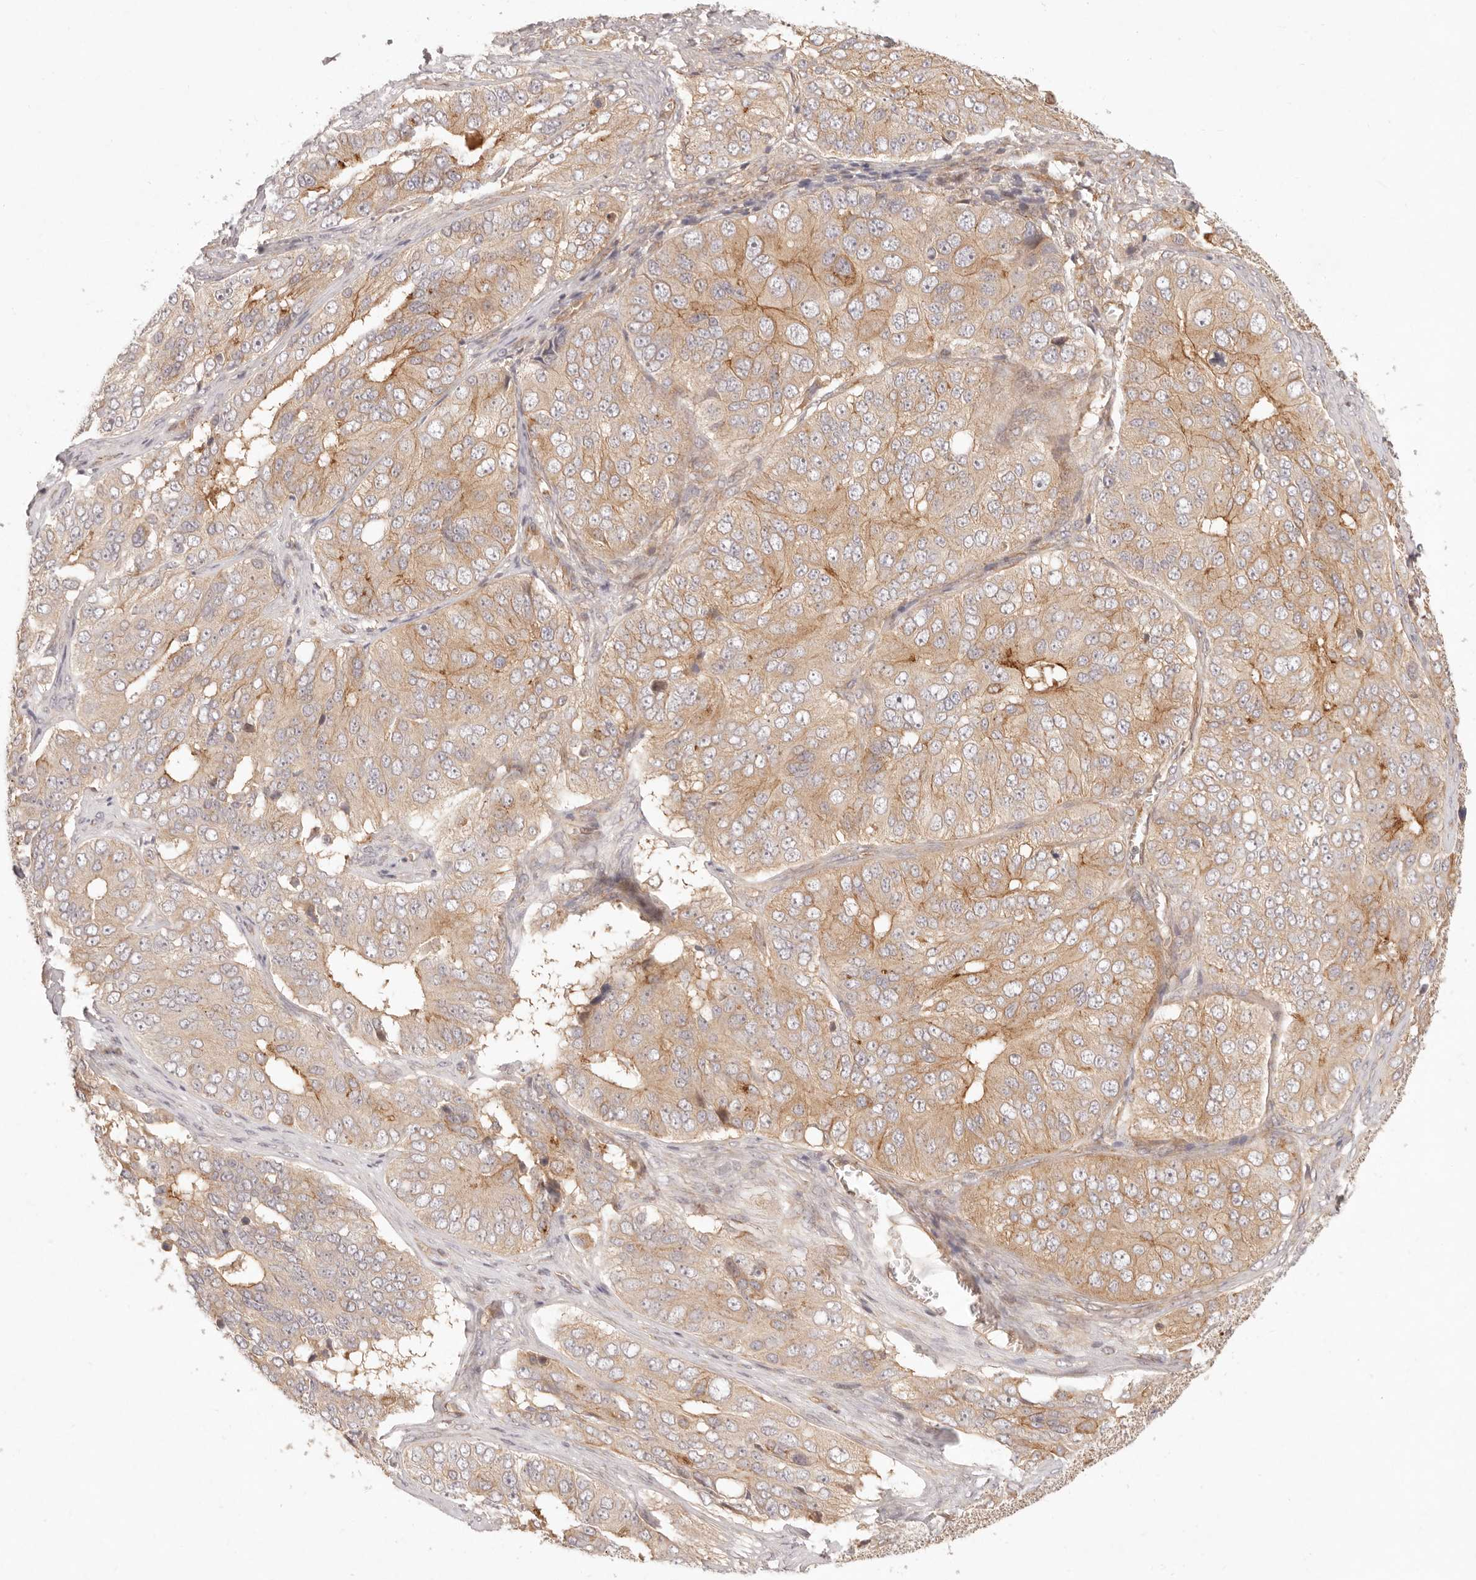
{"staining": {"intensity": "moderate", "quantity": "25%-75%", "location": "cytoplasmic/membranous"}, "tissue": "ovarian cancer", "cell_type": "Tumor cells", "image_type": "cancer", "snomed": [{"axis": "morphology", "description": "Carcinoma, endometroid"}, {"axis": "topography", "description": "Ovary"}], "caption": "Immunohistochemistry (DAB (3,3'-diaminobenzidine)) staining of endometroid carcinoma (ovarian) demonstrates moderate cytoplasmic/membranous protein expression in about 25%-75% of tumor cells.", "gene": "PPP1R3B", "patient": {"sex": "female", "age": 51}}